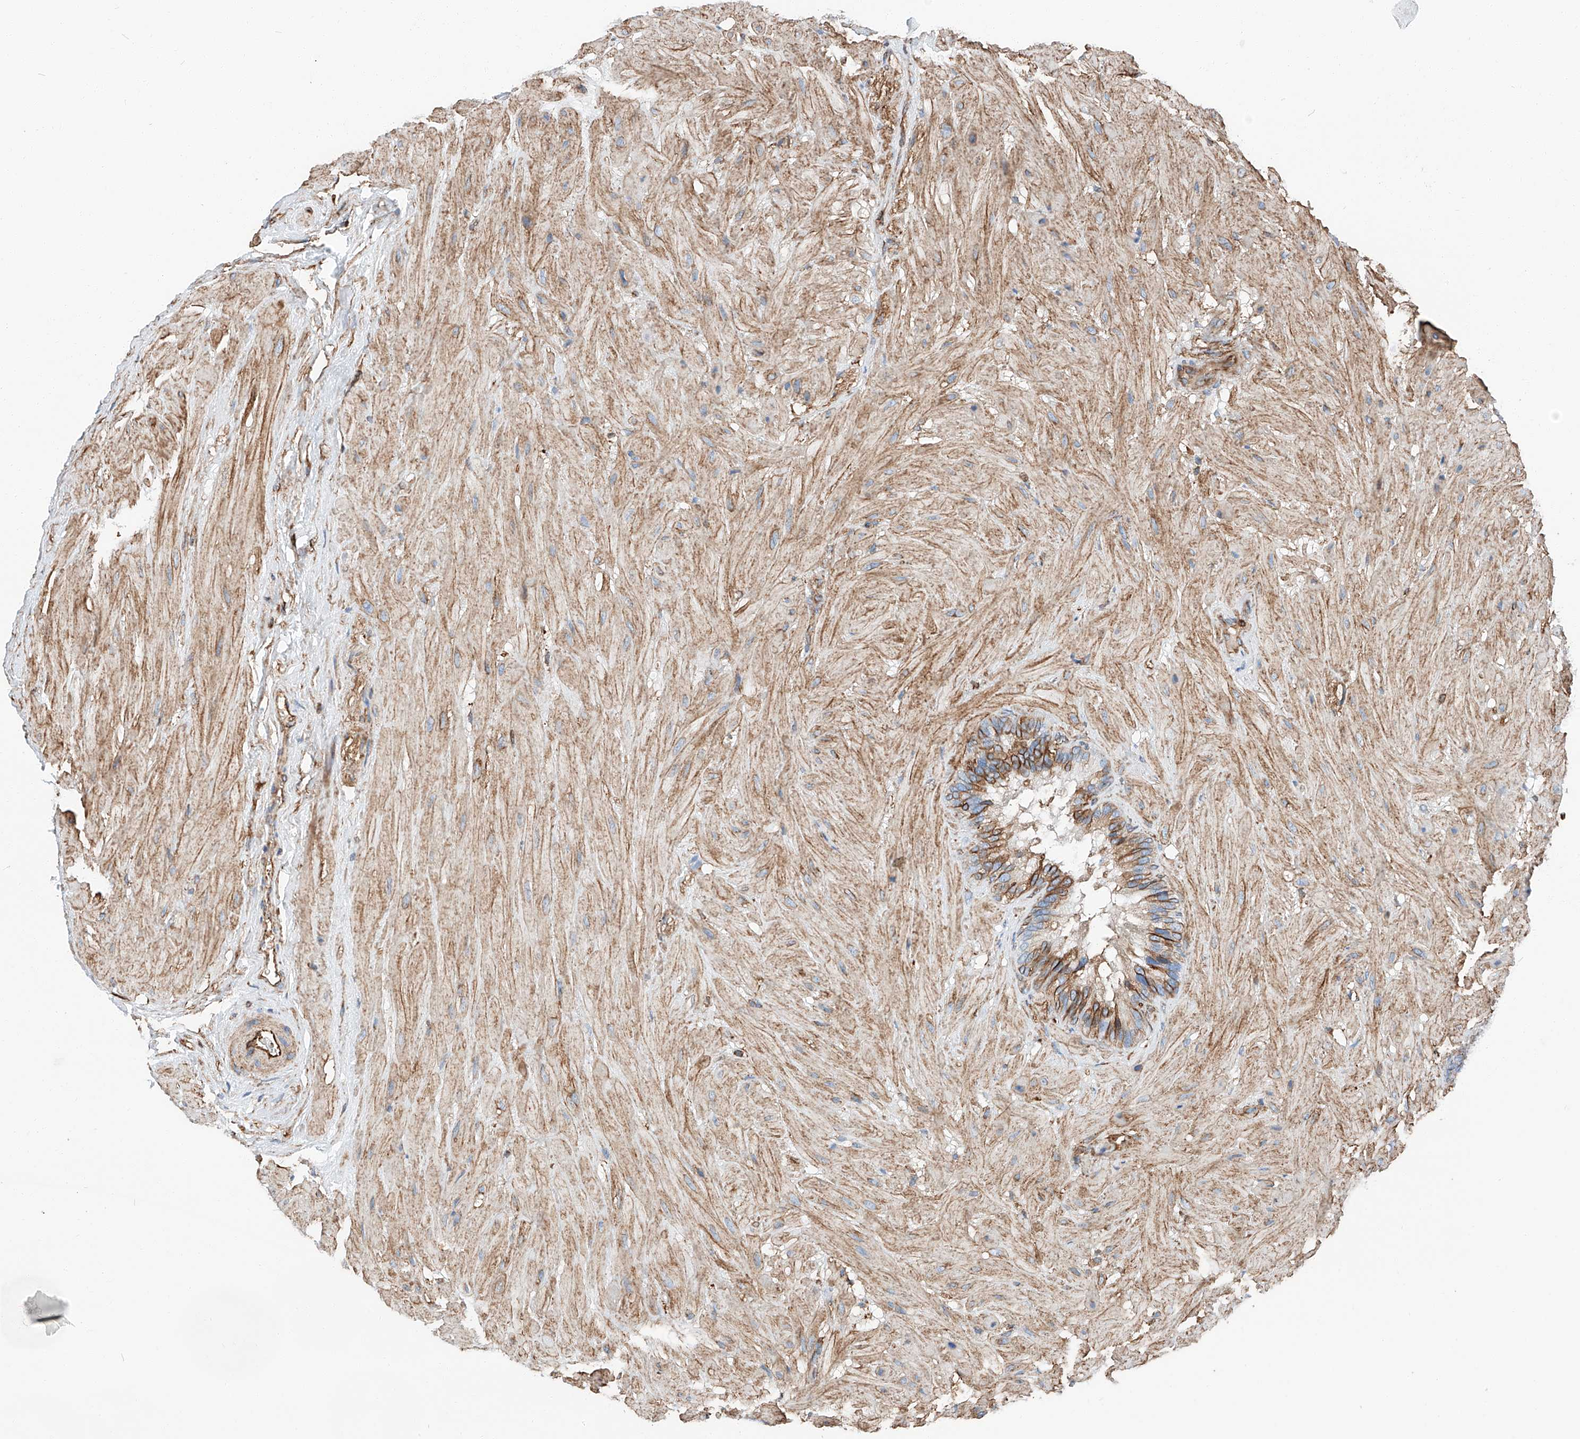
{"staining": {"intensity": "moderate", "quantity": "25%-75%", "location": "cytoplasmic/membranous"}, "tissue": "seminal vesicle", "cell_type": "Glandular cells", "image_type": "normal", "snomed": [{"axis": "morphology", "description": "Normal tissue, NOS"}, {"axis": "topography", "description": "Prostate"}, {"axis": "topography", "description": "Seminal veicle"}], "caption": "Immunohistochemical staining of normal human seminal vesicle exhibits moderate cytoplasmic/membranous protein staining in approximately 25%-75% of glandular cells.", "gene": "ZNF804A", "patient": {"sex": "male", "age": 68}}